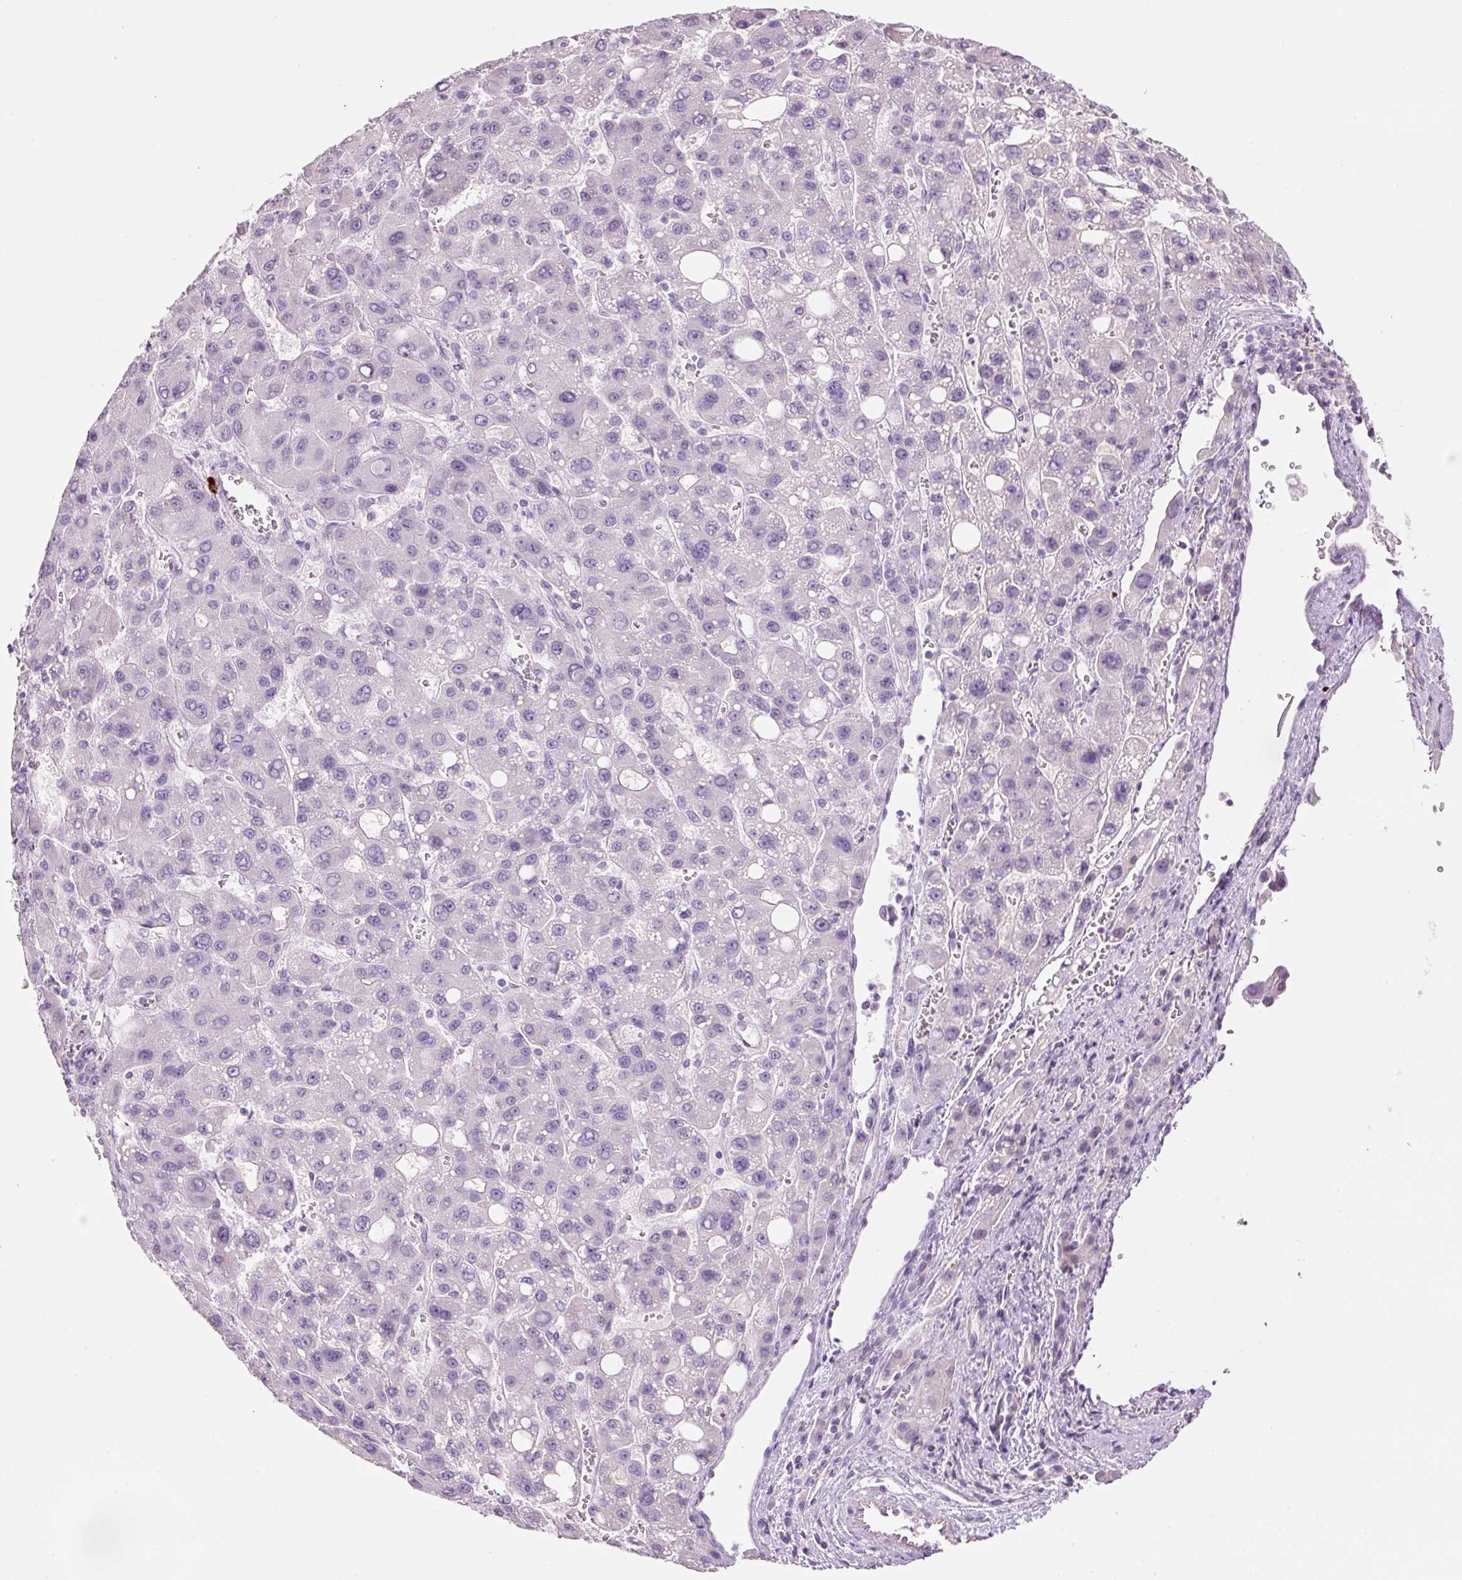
{"staining": {"intensity": "negative", "quantity": "none", "location": "none"}, "tissue": "liver cancer", "cell_type": "Tumor cells", "image_type": "cancer", "snomed": [{"axis": "morphology", "description": "Carcinoma, Hepatocellular, NOS"}, {"axis": "topography", "description": "Liver"}], "caption": "This is a image of immunohistochemistry staining of liver hepatocellular carcinoma, which shows no staining in tumor cells. (DAB (3,3'-diaminobenzidine) IHC with hematoxylin counter stain).", "gene": "CMA1", "patient": {"sex": "male", "age": 55}}